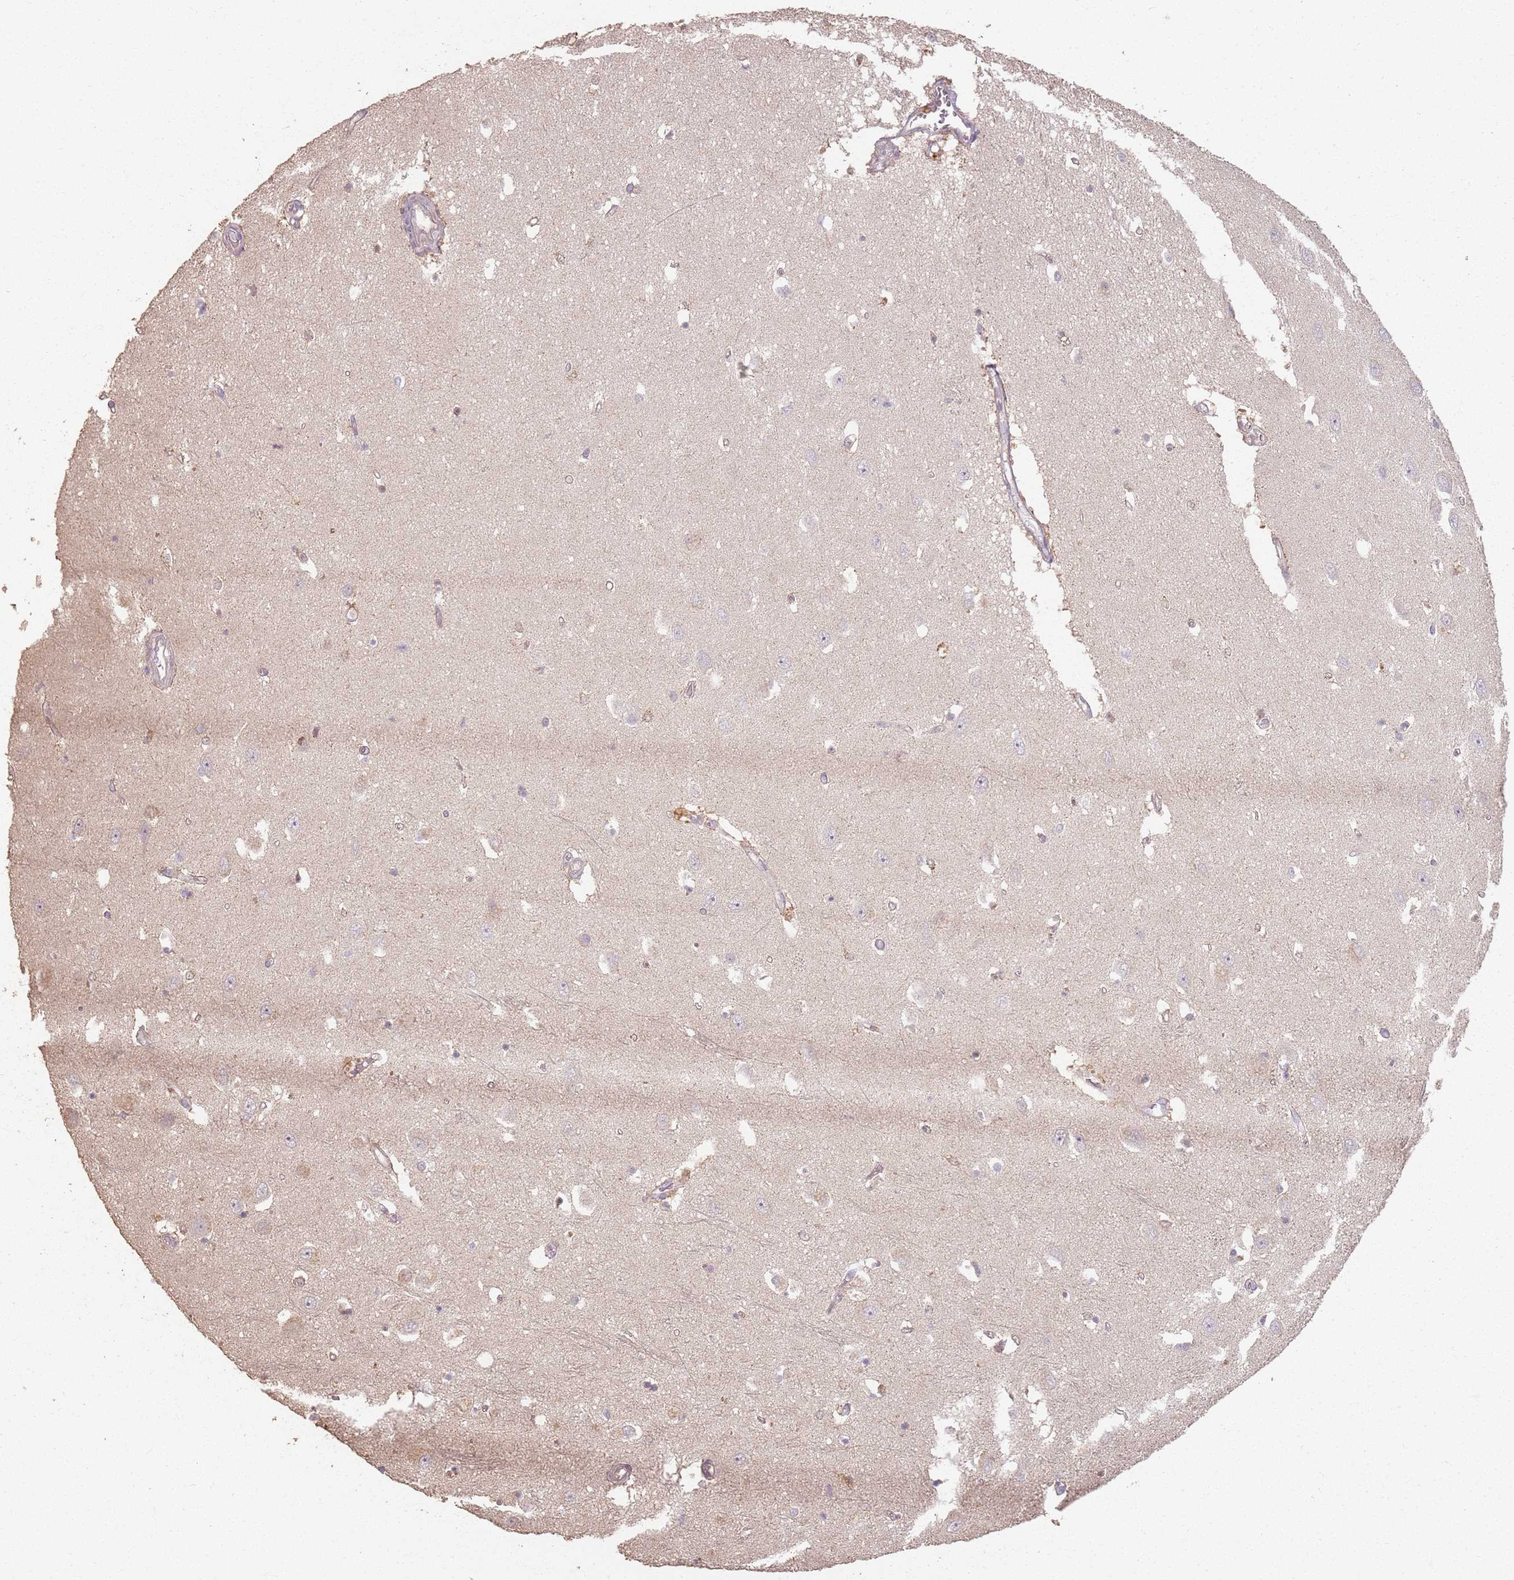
{"staining": {"intensity": "negative", "quantity": "none", "location": "none"}, "tissue": "hippocampus", "cell_type": "Glial cells", "image_type": "normal", "snomed": [{"axis": "morphology", "description": "Normal tissue, NOS"}, {"axis": "topography", "description": "Hippocampus"}], "caption": "This image is of benign hippocampus stained with immunohistochemistry (IHC) to label a protein in brown with the nuclei are counter-stained blue. There is no staining in glial cells. Nuclei are stained in blue.", "gene": "CCDC168", "patient": {"sex": "female", "age": 64}}